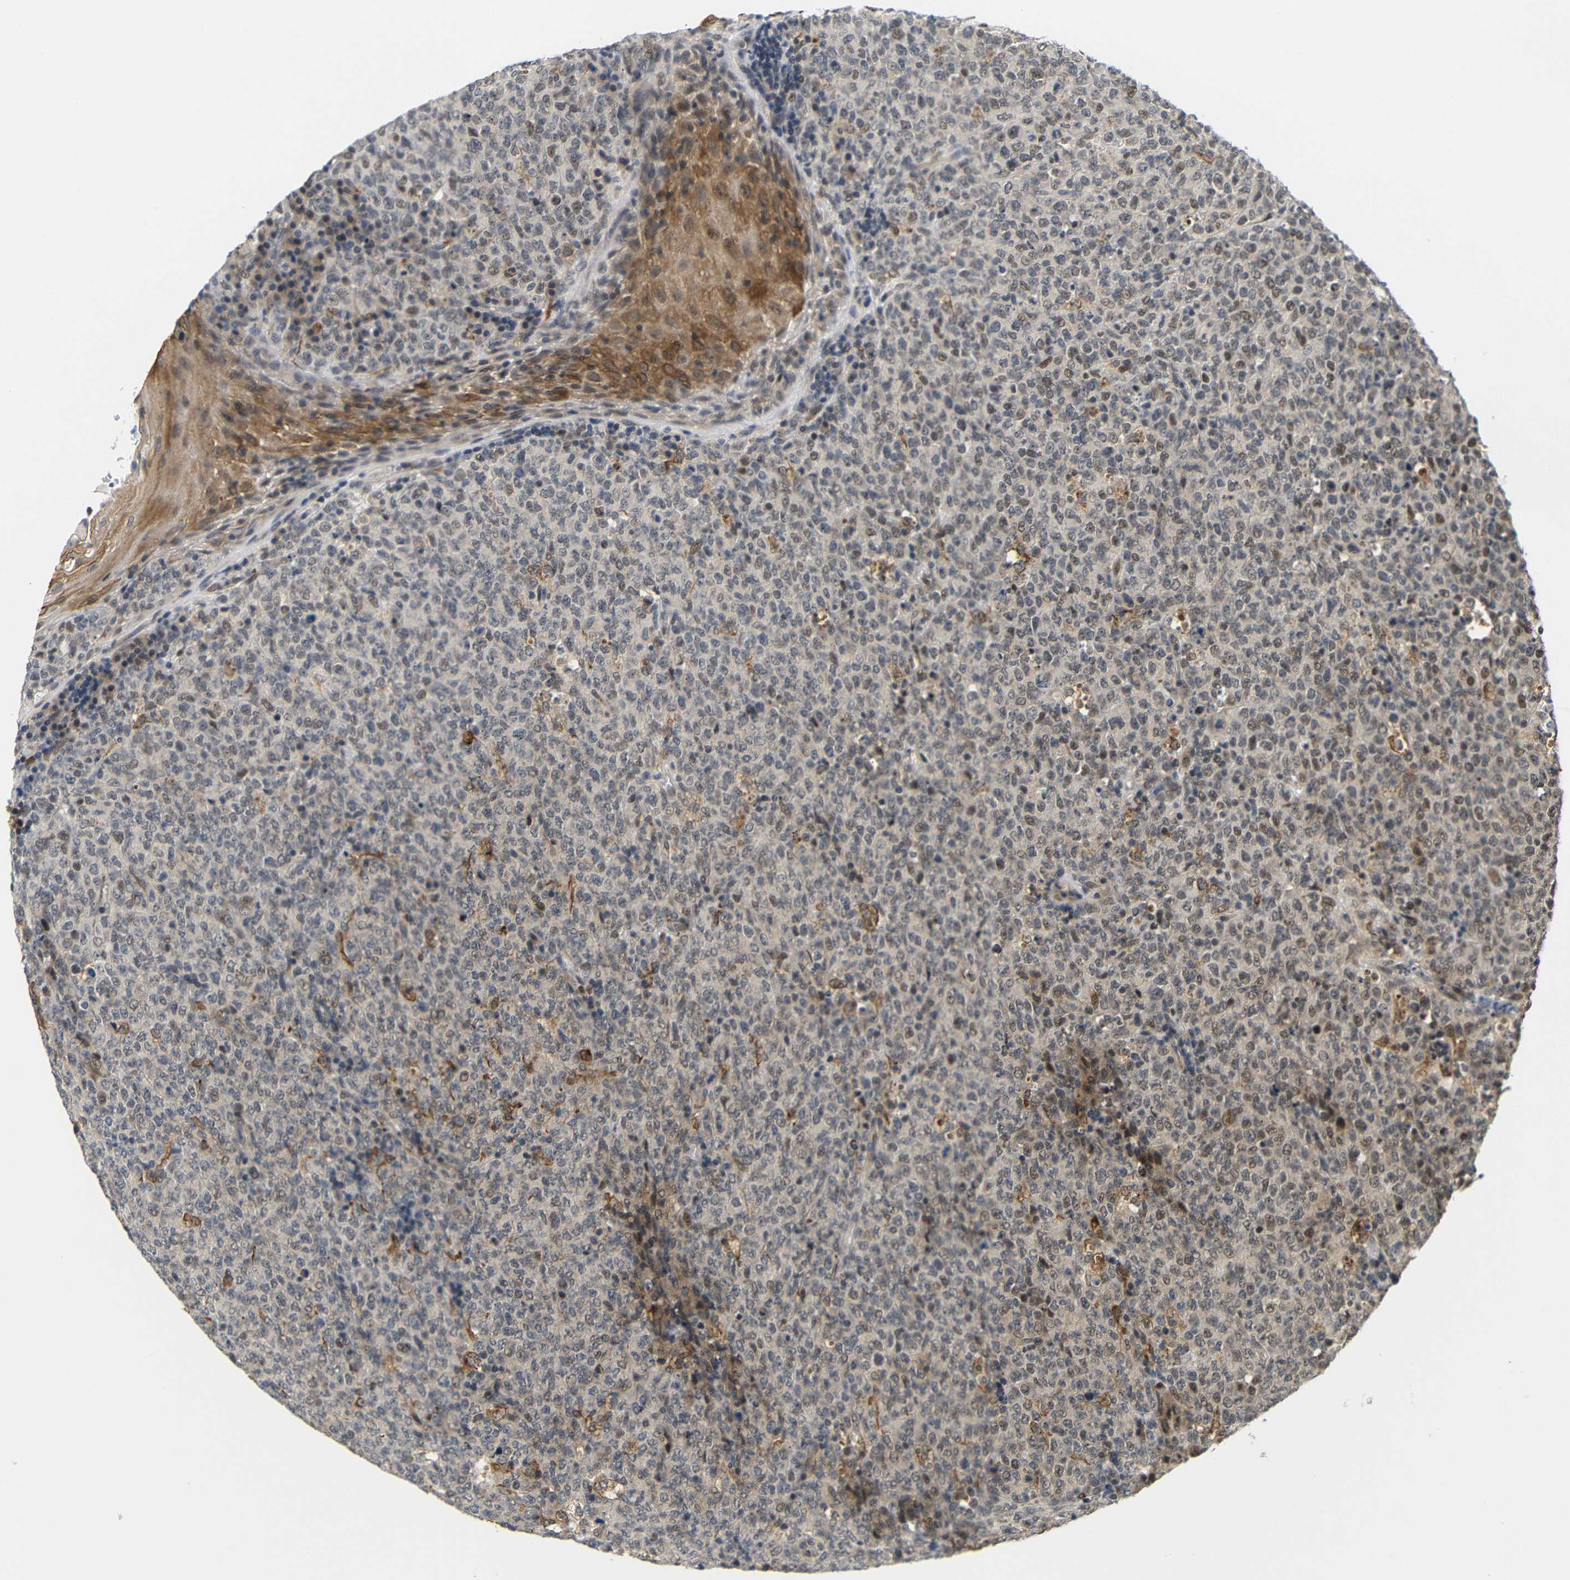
{"staining": {"intensity": "weak", "quantity": ">75%", "location": "cytoplasmic/membranous,nuclear"}, "tissue": "lymphoma", "cell_type": "Tumor cells", "image_type": "cancer", "snomed": [{"axis": "morphology", "description": "Malignant lymphoma, non-Hodgkin's type, High grade"}, {"axis": "topography", "description": "Tonsil"}], "caption": "An IHC micrograph of neoplastic tissue is shown. Protein staining in brown labels weak cytoplasmic/membranous and nuclear positivity in malignant lymphoma, non-Hodgkin's type (high-grade) within tumor cells.", "gene": "GJA5", "patient": {"sex": "female", "age": 36}}